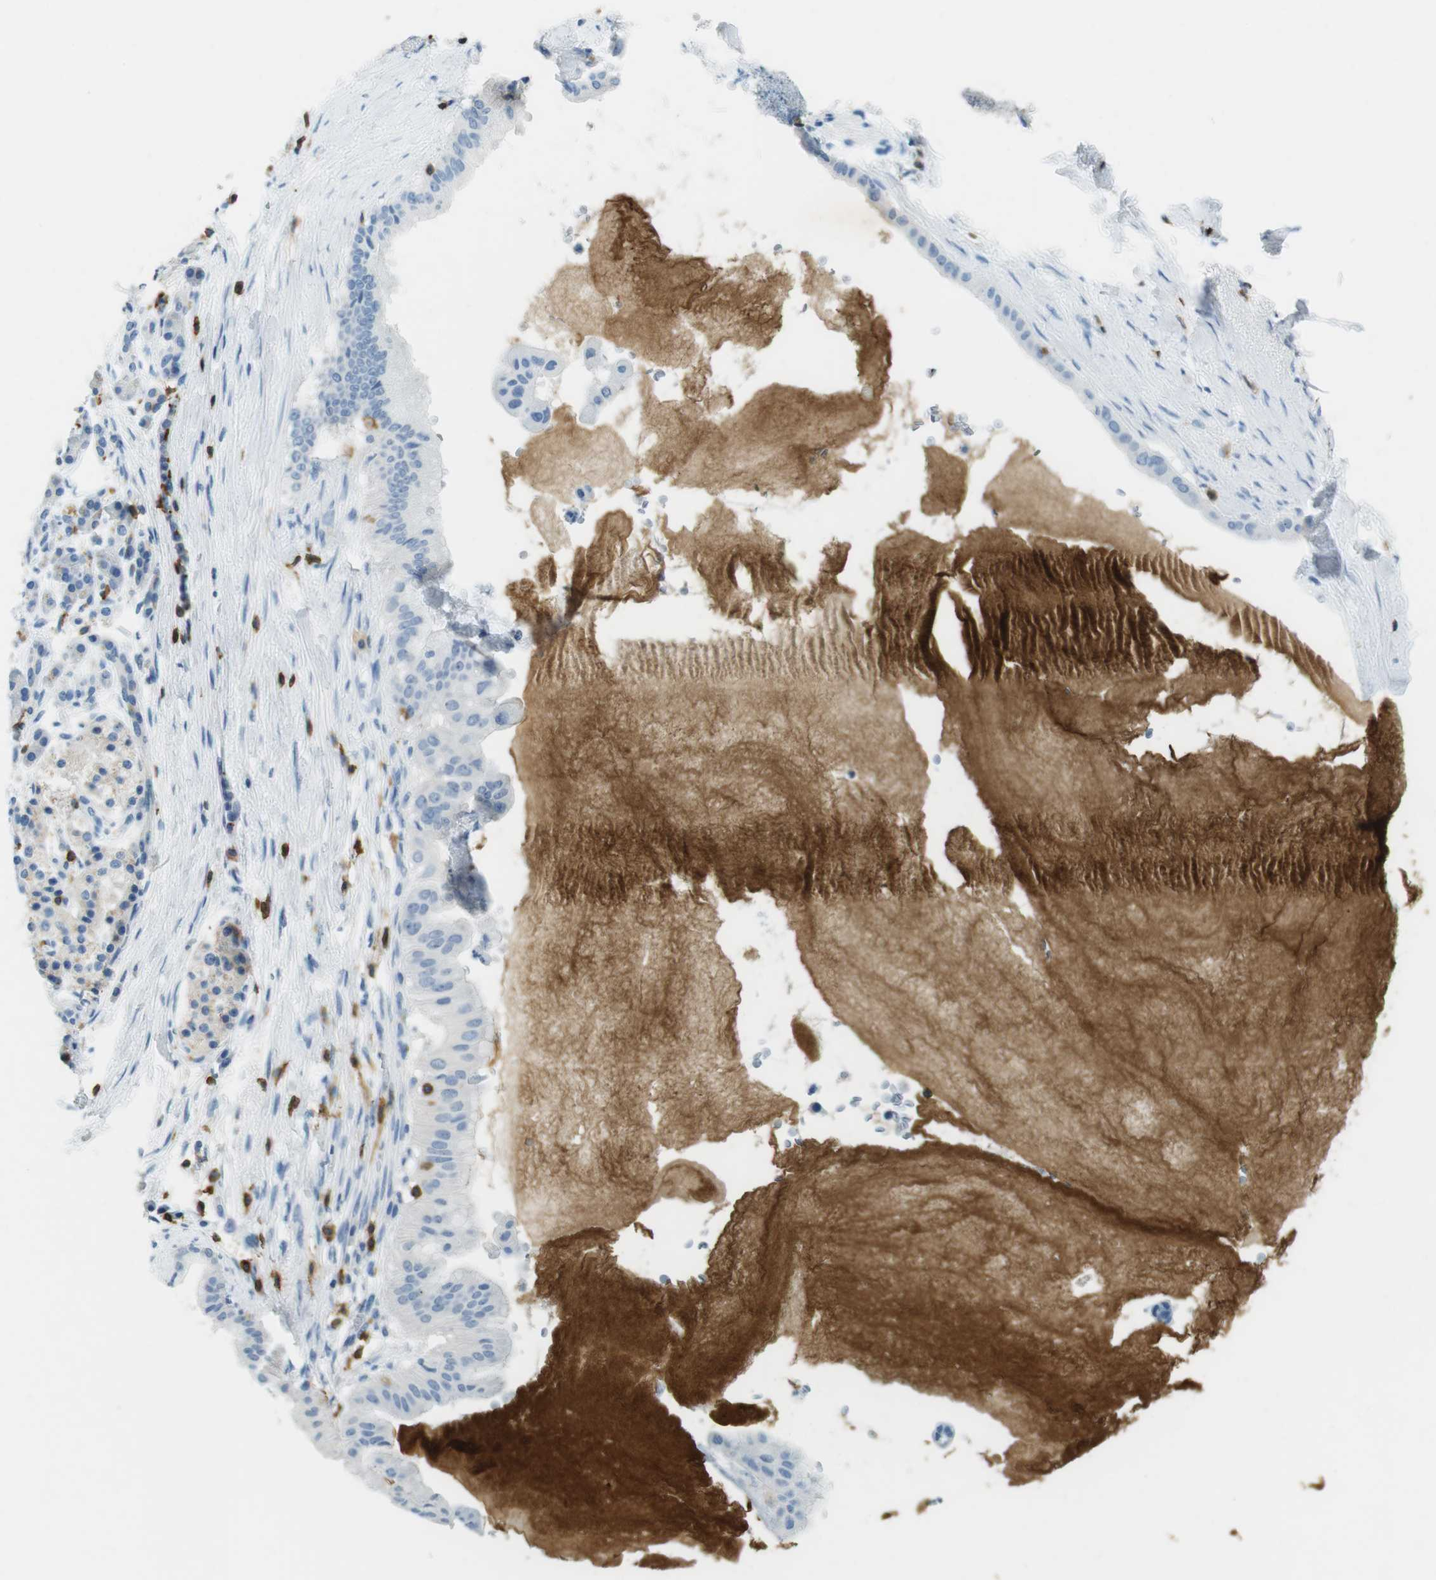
{"staining": {"intensity": "negative", "quantity": "none", "location": "none"}, "tissue": "pancreatic cancer", "cell_type": "Tumor cells", "image_type": "cancer", "snomed": [{"axis": "morphology", "description": "Adenocarcinoma, NOS"}, {"axis": "topography", "description": "Pancreas"}], "caption": "Immunohistochemical staining of human pancreatic cancer (adenocarcinoma) displays no significant positivity in tumor cells. (DAB IHC with hematoxylin counter stain).", "gene": "LAT", "patient": {"sex": "male", "age": 55}}